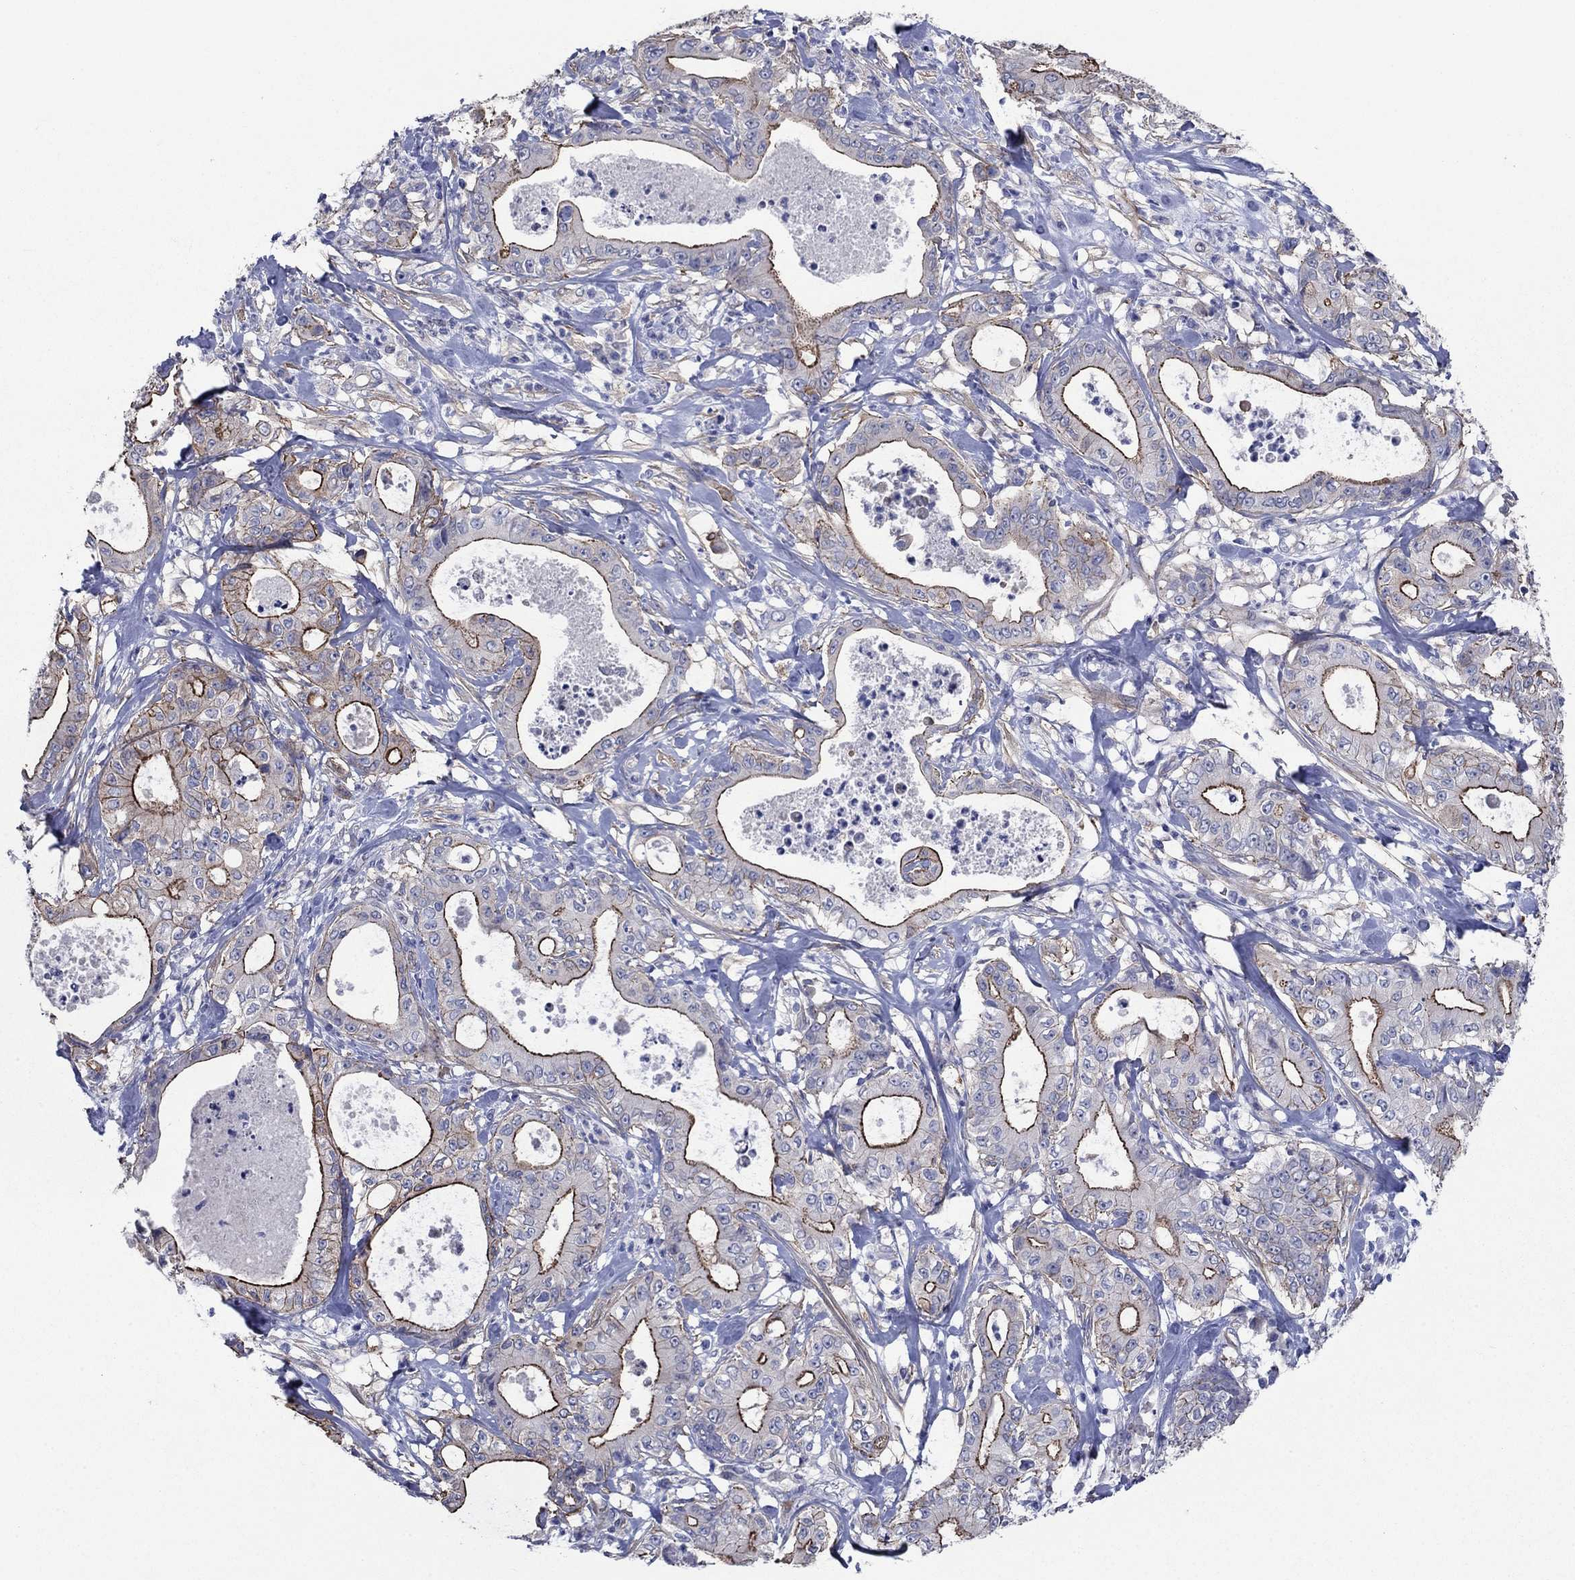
{"staining": {"intensity": "strong", "quantity": "25%-75%", "location": "cytoplasmic/membranous"}, "tissue": "pancreatic cancer", "cell_type": "Tumor cells", "image_type": "cancer", "snomed": [{"axis": "morphology", "description": "Adenocarcinoma, NOS"}, {"axis": "topography", "description": "Pancreas"}], "caption": "Immunohistochemistry (IHC) (DAB) staining of adenocarcinoma (pancreatic) displays strong cytoplasmic/membranous protein positivity in about 25%-75% of tumor cells. (DAB (3,3'-diaminobenzidine) IHC with brightfield microscopy, high magnification).", "gene": "FLNC", "patient": {"sex": "male", "age": 71}}